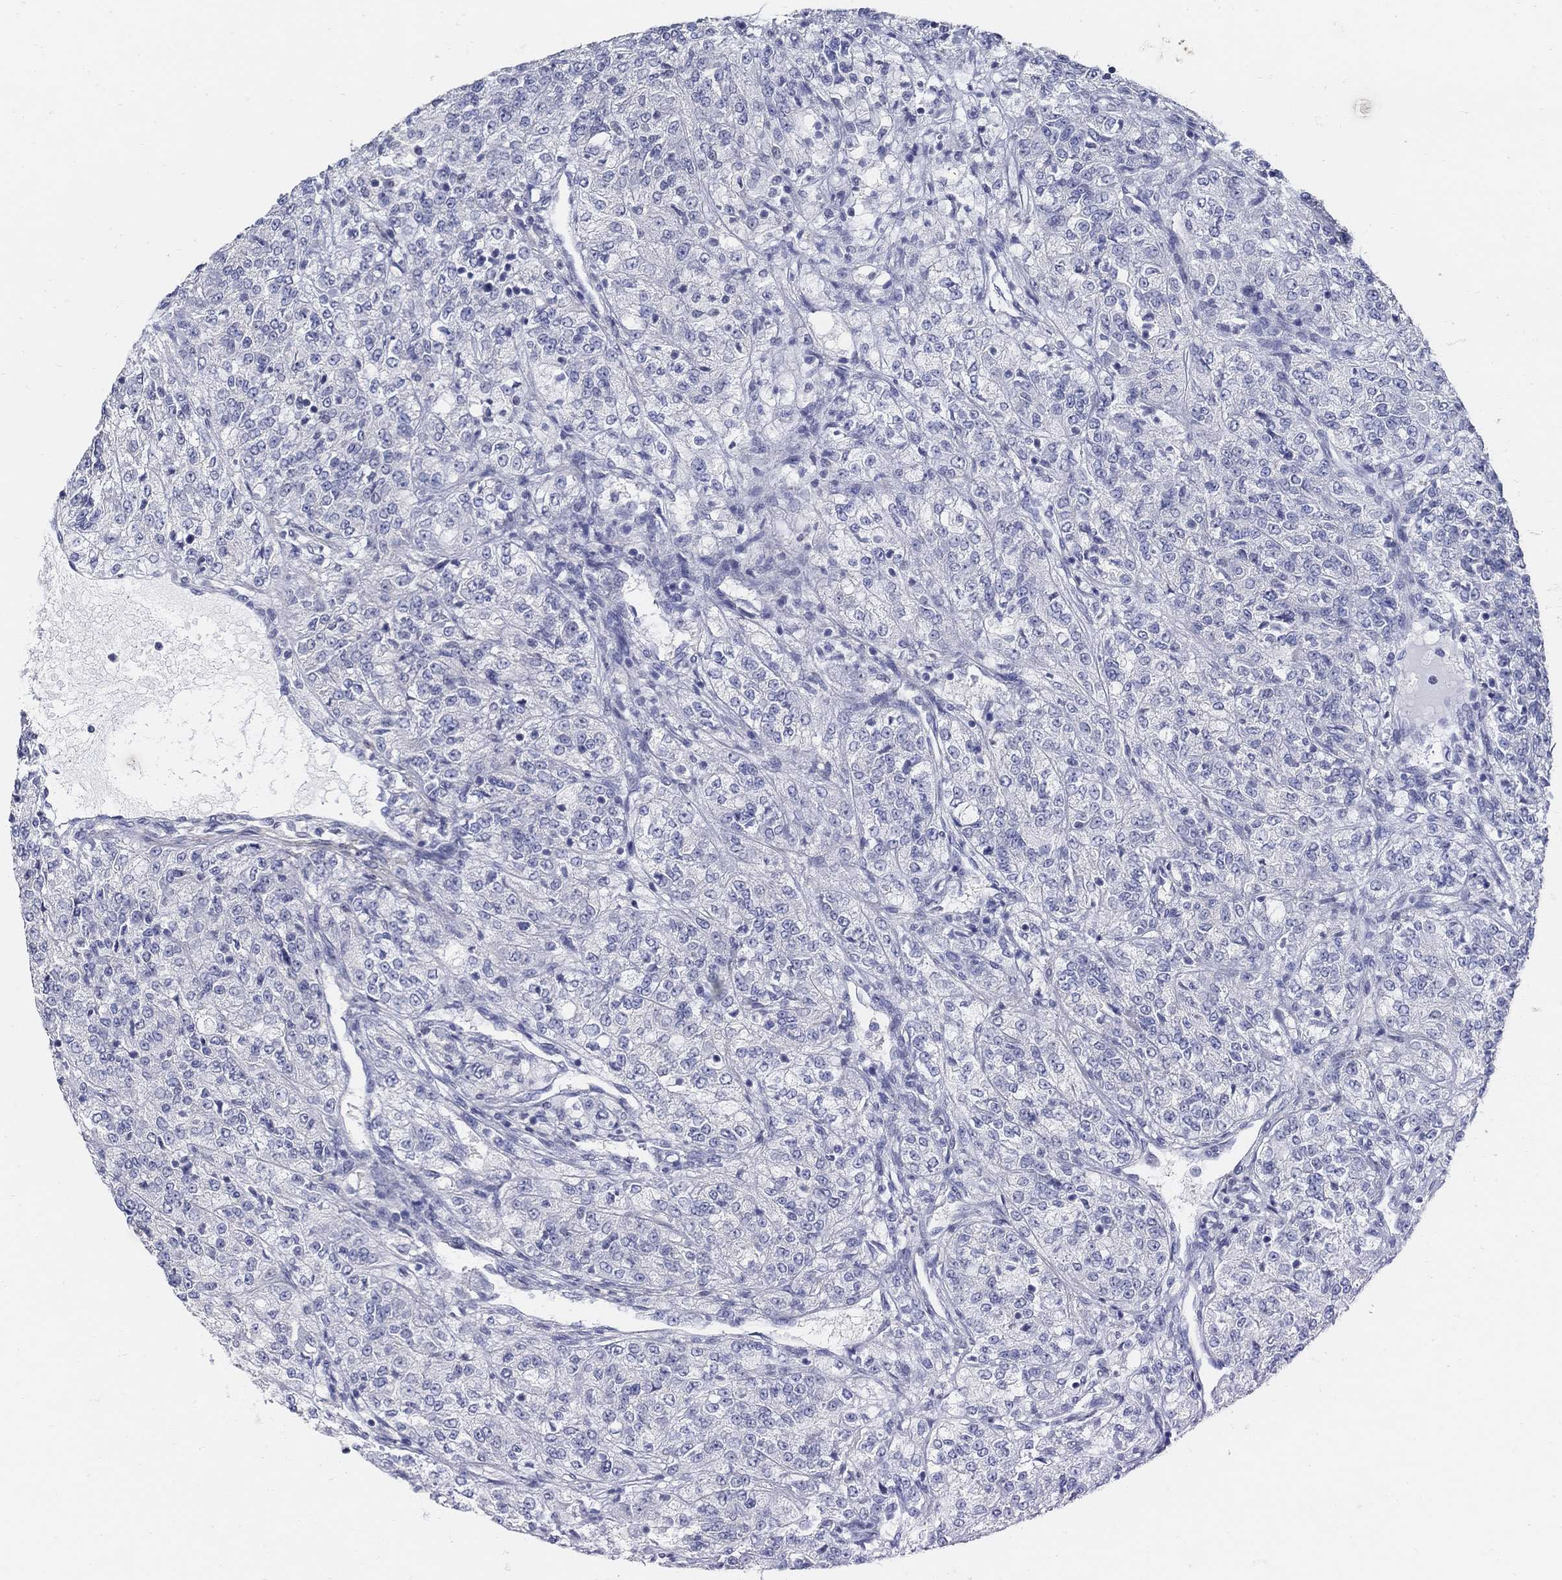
{"staining": {"intensity": "negative", "quantity": "none", "location": "none"}, "tissue": "renal cancer", "cell_type": "Tumor cells", "image_type": "cancer", "snomed": [{"axis": "morphology", "description": "Adenocarcinoma, NOS"}, {"axis": "topography", "description": "Kidney"}], "caption": "Immunohistochemistry (IHC) of adenocarcinoma (renal) demonstrates no positivity in tumor cells.", "gene": "USP29", "patient": {"sex": "female", "age": 63}}